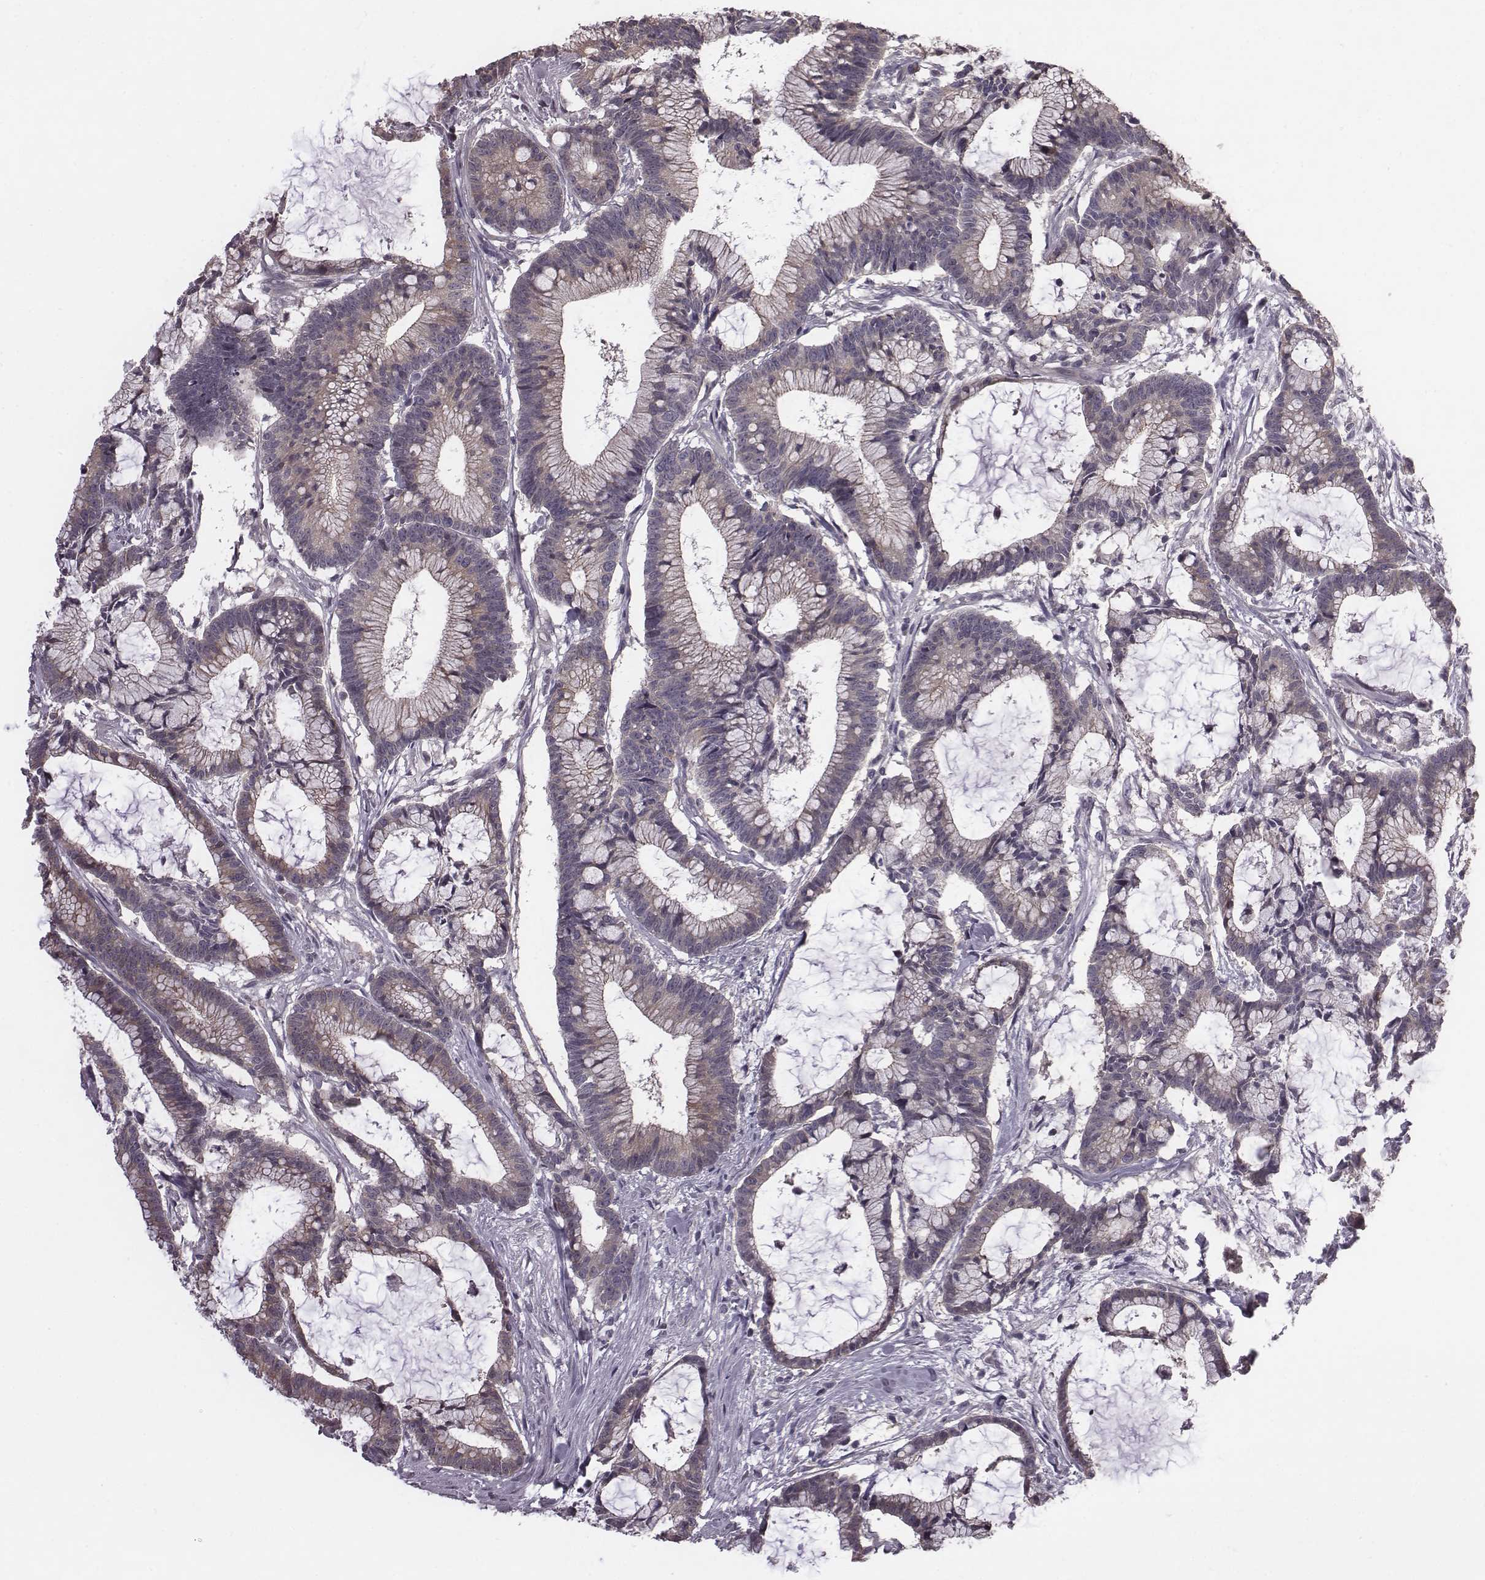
{"staining": {"intensity": "weak", "quantity": ">75%", "location": "cytoplasmic/membranous"}, "tissue": "colorectal cancer", "cell_type": "Tumor cells", "image_type": "cancer", "snomed": [{"axis": "morphology", "description": "Adenocarcinoma, NOS"}, {"axis": "topography", "description": "Colon"}], "caption": "A brown stain labels weak cytoplasmic/membranous positivity of a protein in human colorectal adenocarcinoma tumor cells. The protein of interest is shown in brown color, while the nuclei are stained blue.", "gene": "BICDL1", "patient": {"sex": "female", "age": 78}}